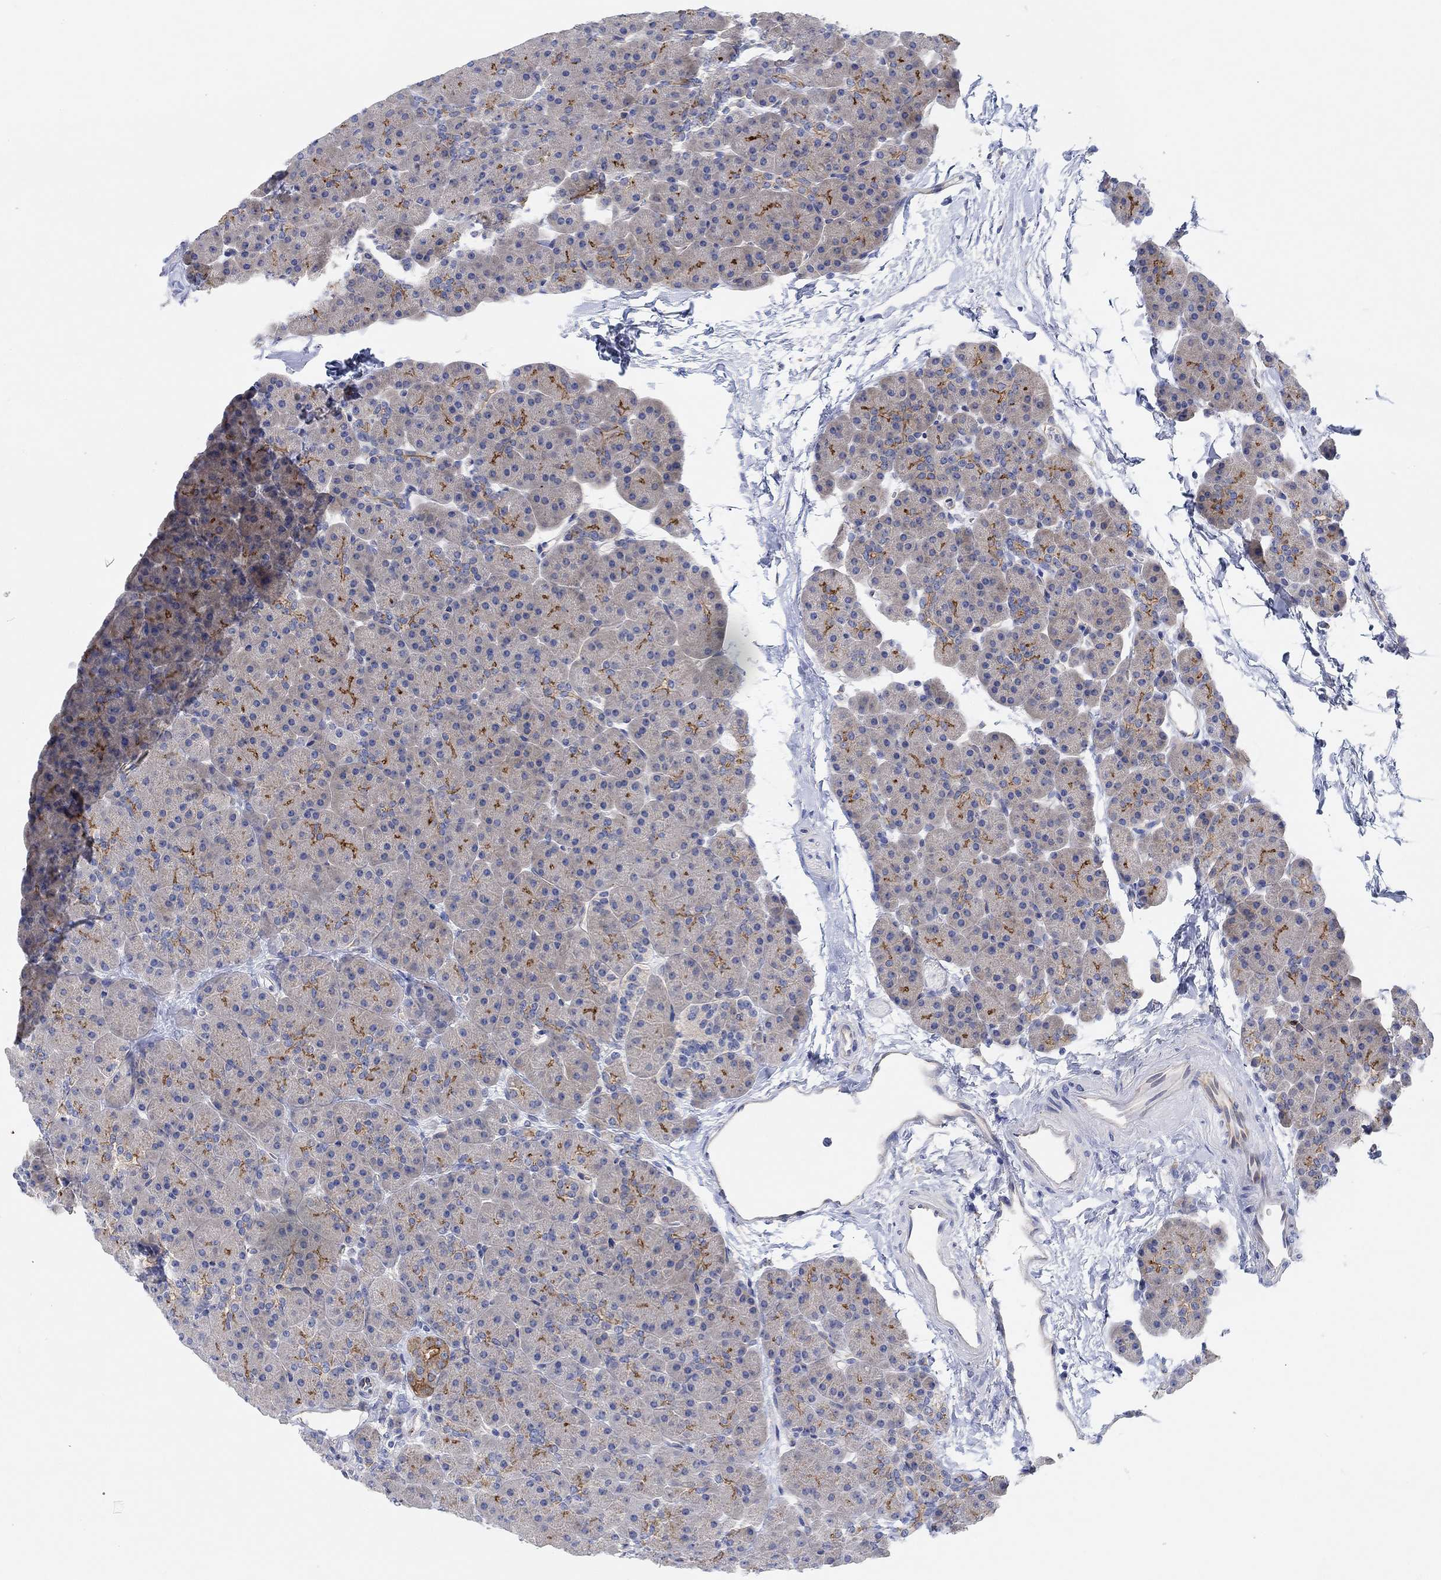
{"staining": {"intensity": "strong", "quantity": "<25%", "location": "cytoplasmic/membranous"}, "tissue": "pancreas", "cell_type": "Exocrine glandular cells", "image_type": "normal", "snomed": [{"axis": "morphology", "description": "Normal tissue, NOS"}, {"axis": "topography", "description": "Pancreas"}], "caption": "Benign pancreas was stained to show a protein in brown. There is medium levels of strong cytoplasmic/membranous positivity in about <25% of exocrine glandular cells. Using DAB (3,3'-diaminobenzidine) (brown) and hematoxylin (blue) stains, captured at high magnification using brightfield microscopy.", "gene": "RGS1", "patient": {"sex": "female", "age": 44}}